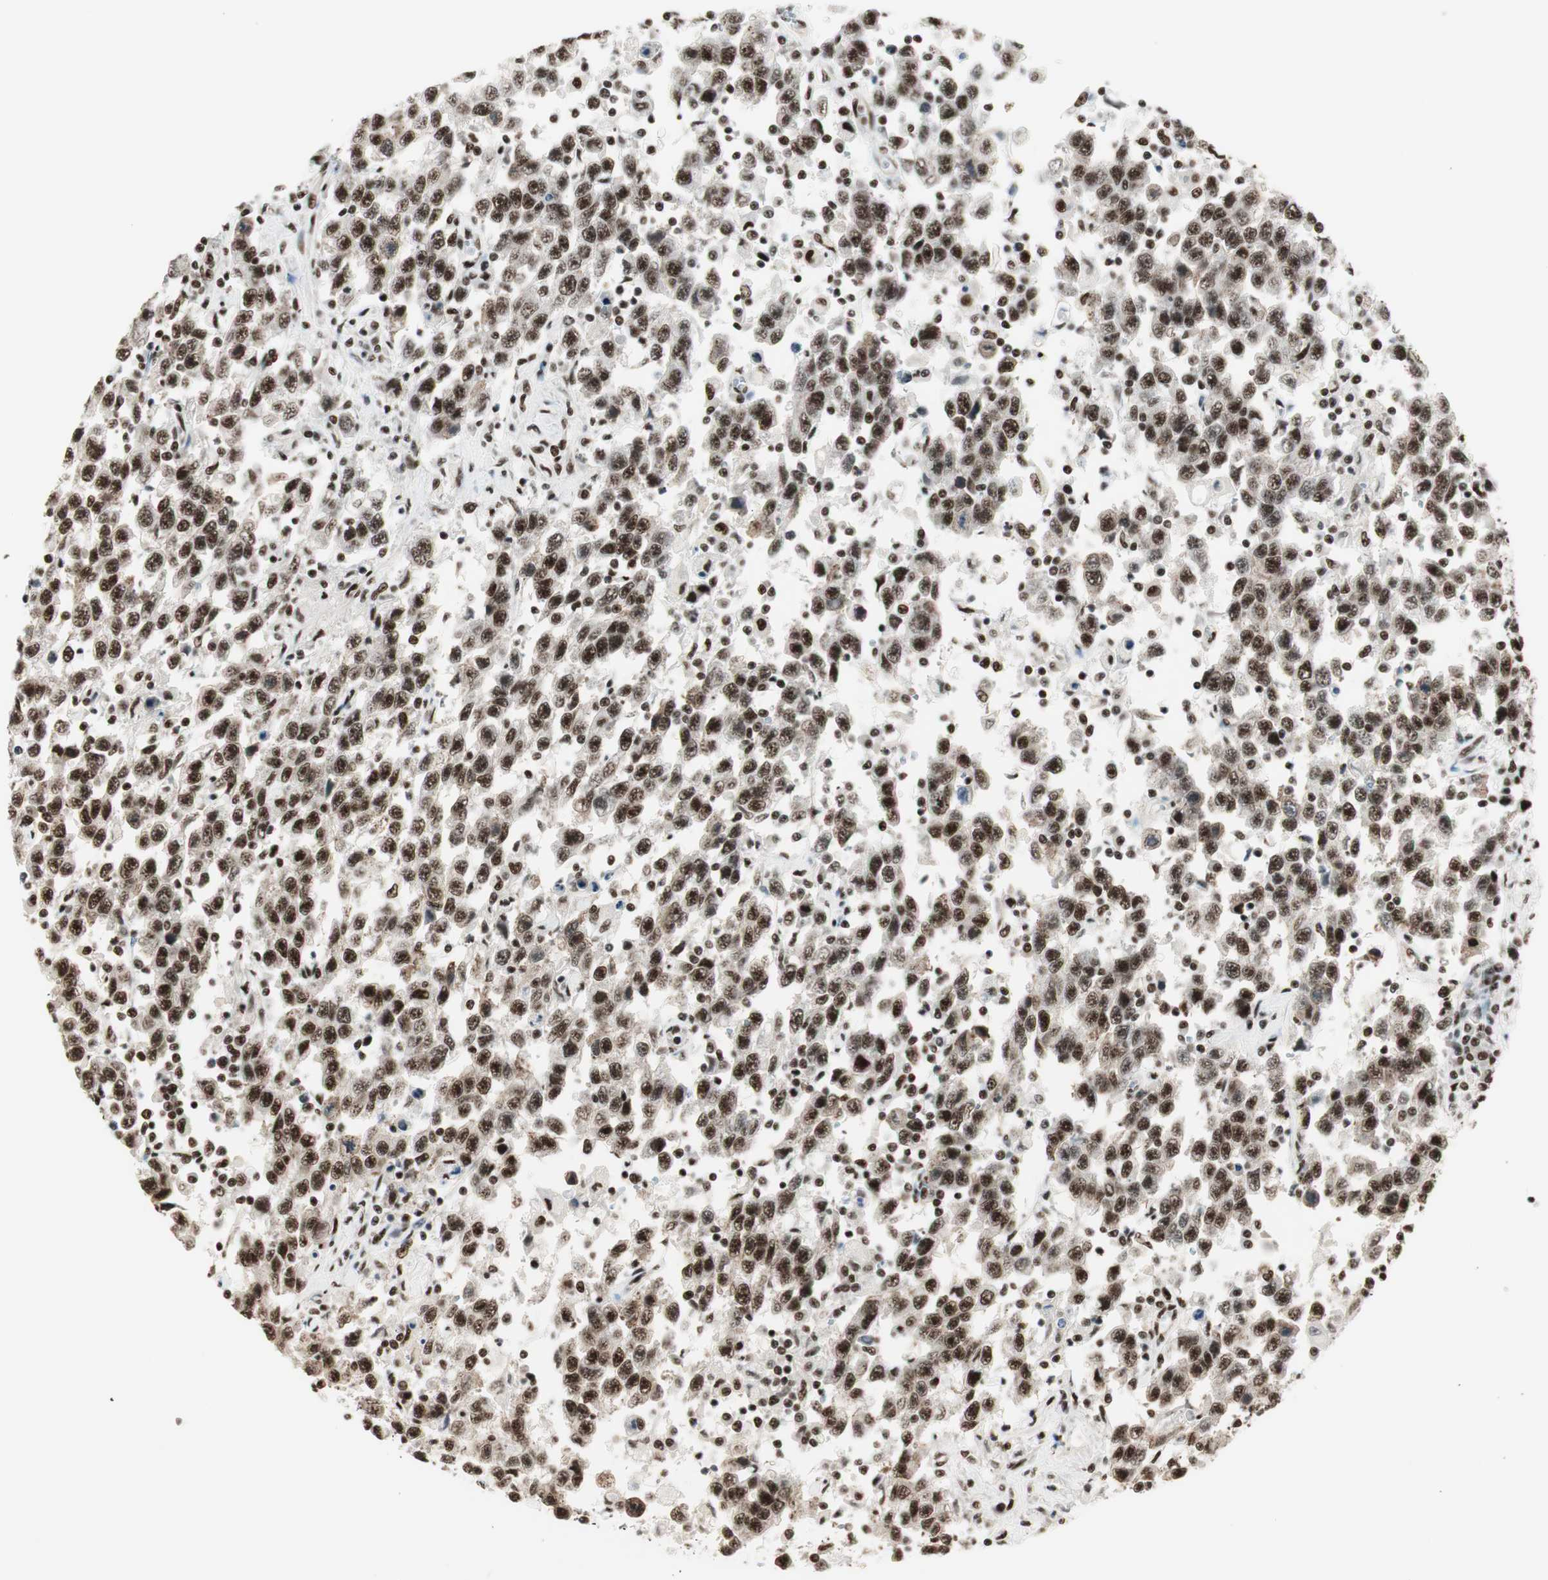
{"staining": {"intensity": "strong", "quantity": ">75%", "location": "nuclear"}, "tissue": "testis cancer", "cell_type": "Tumor cells", "image_type": "cancer", "snomed": [{"axis": "morphology", "description": "Seminoma, NOS"}, {"axis": "topography", "description": "Testis"}], "caption": "Seminoma (testis) tissue reveals strong nuclear expression in approximately >75% of tumor cells", "gene": "HEXIM1", "patient": {"sex": "male", "age": 41}}